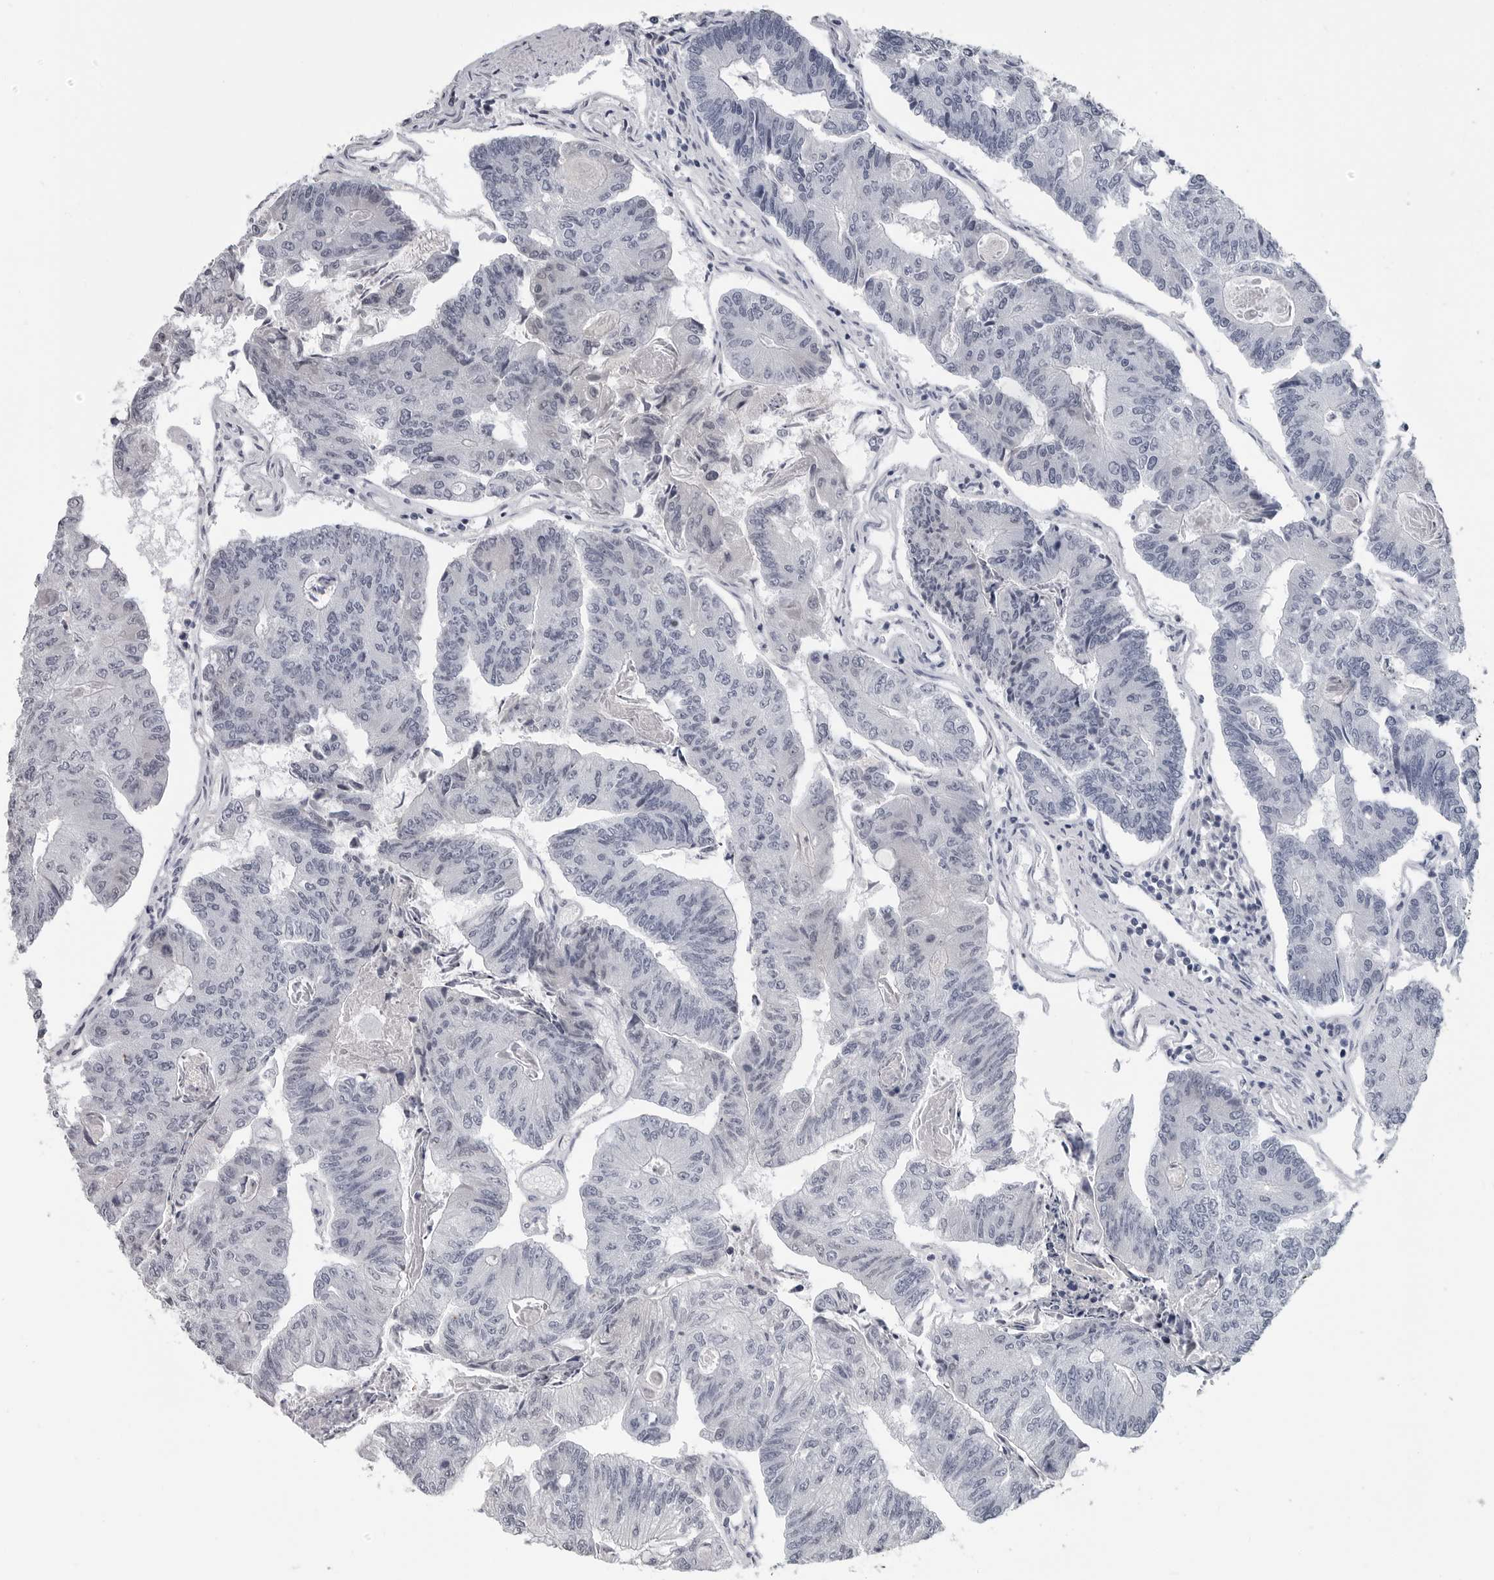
{"staining": {"intensity": "negative", "quantity": "none", "location": "none"}, "tissue": "colorectal cancer", "cell_type": "Tumor cells", "image_type": "cancer", "snomed": [{"axis": "morphology", "description": "Adenocarcinoma, NOS"}, {"axis": "topography", "description": "Colon"}], "caption": "Immunohistochemistry (IHC) histopathology image of colorectal cancer stained for a protein (brown), which demonstrates no expression in tumor cells.", "gene": "AMPD1", "patient": {"sex": "female", "age": 67}}